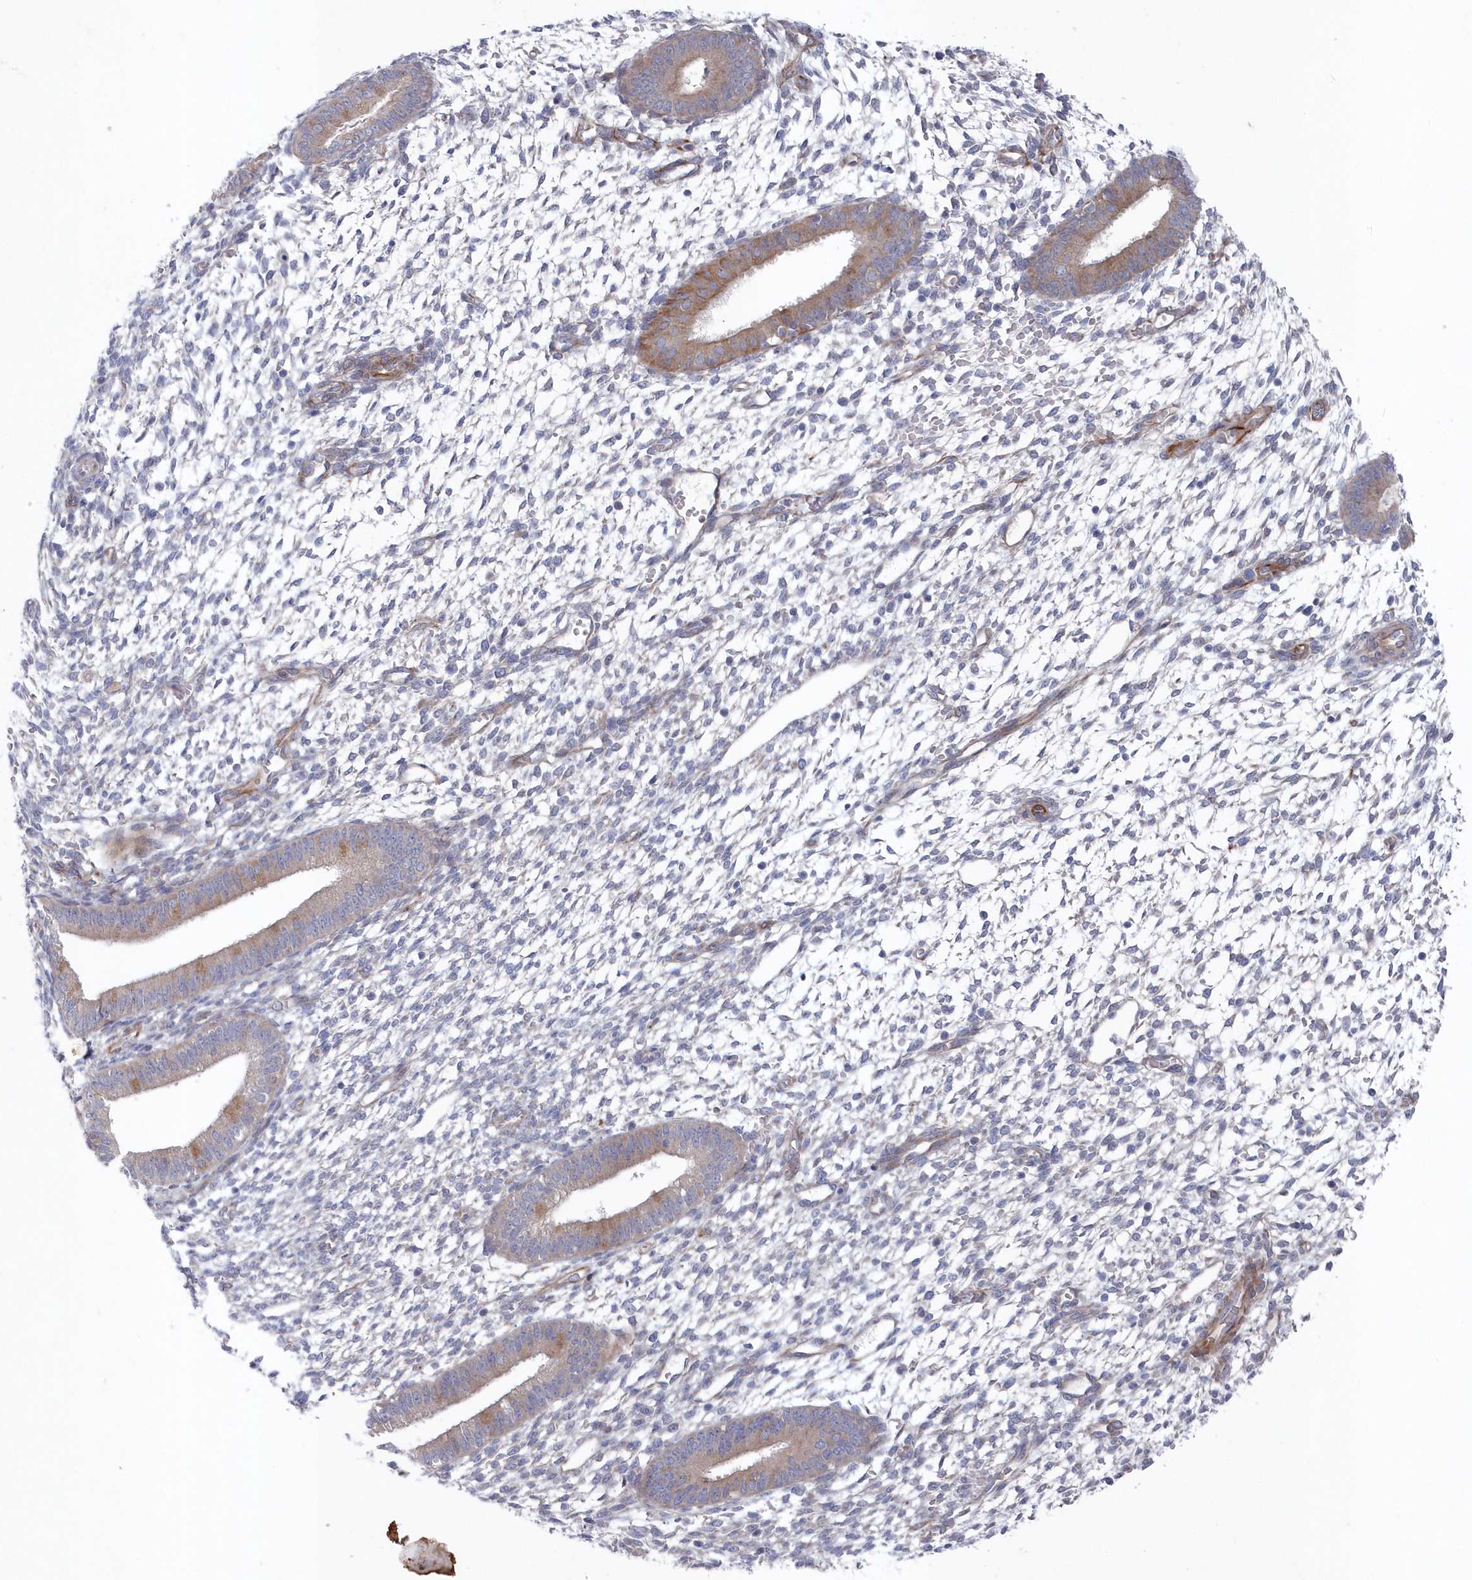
{"staining": {"intensity": "negative", "quantity": "none", "location": "none"}, "tissue": "endometrium", "cell_type": "Cells in endometrial stroma", "image_type": "normal", "snomed": [{"axis": "morphology", "description": "Normal tissue, NOS"}, {"axis": "topography", "description": "Endometrium"}], "caption": "IHC micrograph of benign endometrium stained for a protein (brown), which shows no positivity in cells in endometrial stroma. (DAB immunohistochemistry (IHC) with hematoxylin counter stain).", "gene": "KIAA1586", "patient": {"sex": "female", "age": 46}}